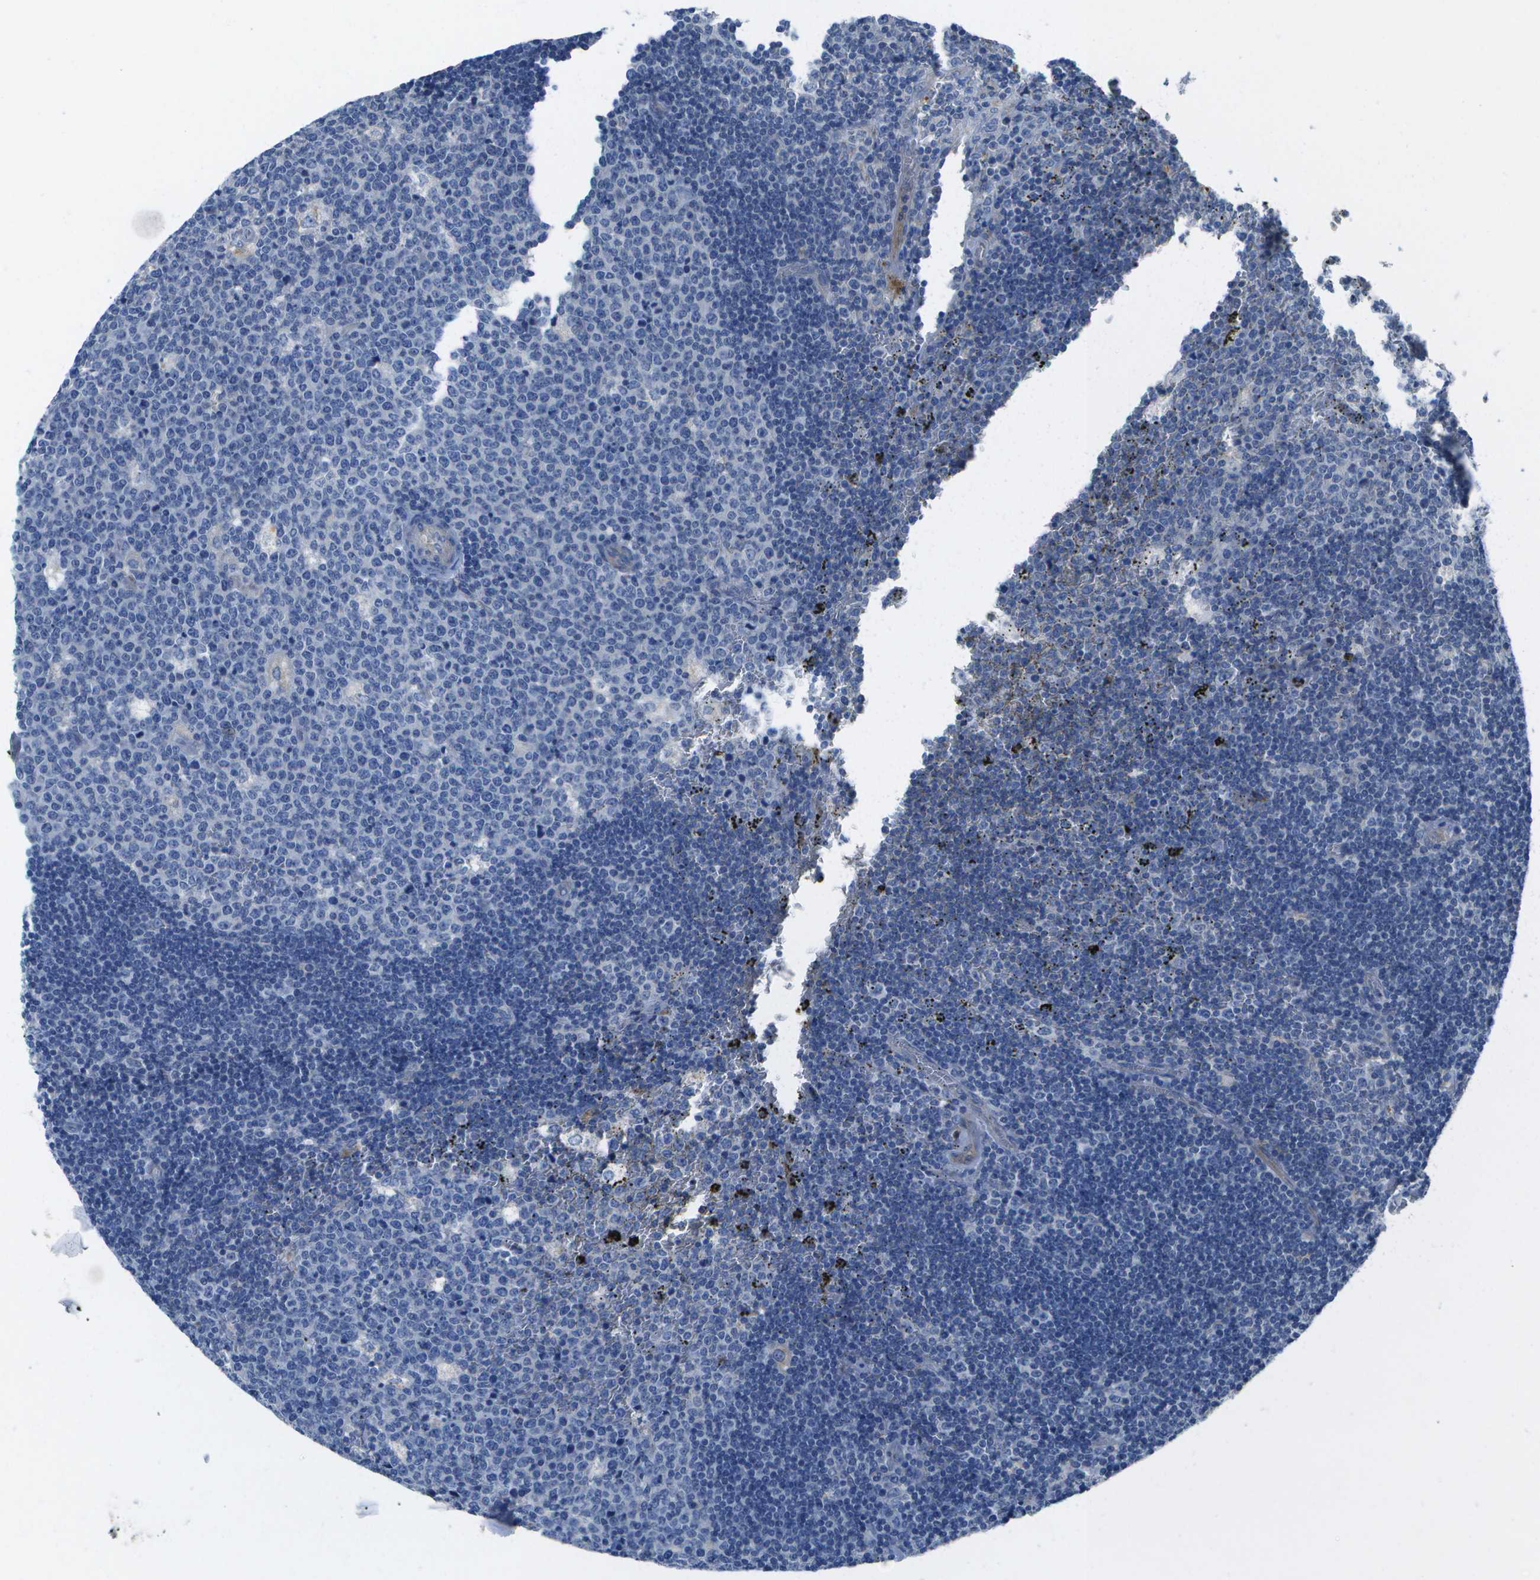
{"staining": {"intensity": "negative", "quantity": "none", "location": "none"}, "tissue": "lymph node", "cell_type": "Germinal center cells", "image_type": "normal", "snomed": [{"axis": "morphology", "description": "Normal tissue, NOS"}, {"axis": "topography", "description": "Lymph node"}, {"axis": "topography", "description": "Salivary gland"}], "caption": "Immunohistochemical staining of benign human lymph node demonstrates no significant expression in germinal center cells.", "gene": "DCT", "patient": {"sex": "male", "age": 8}}